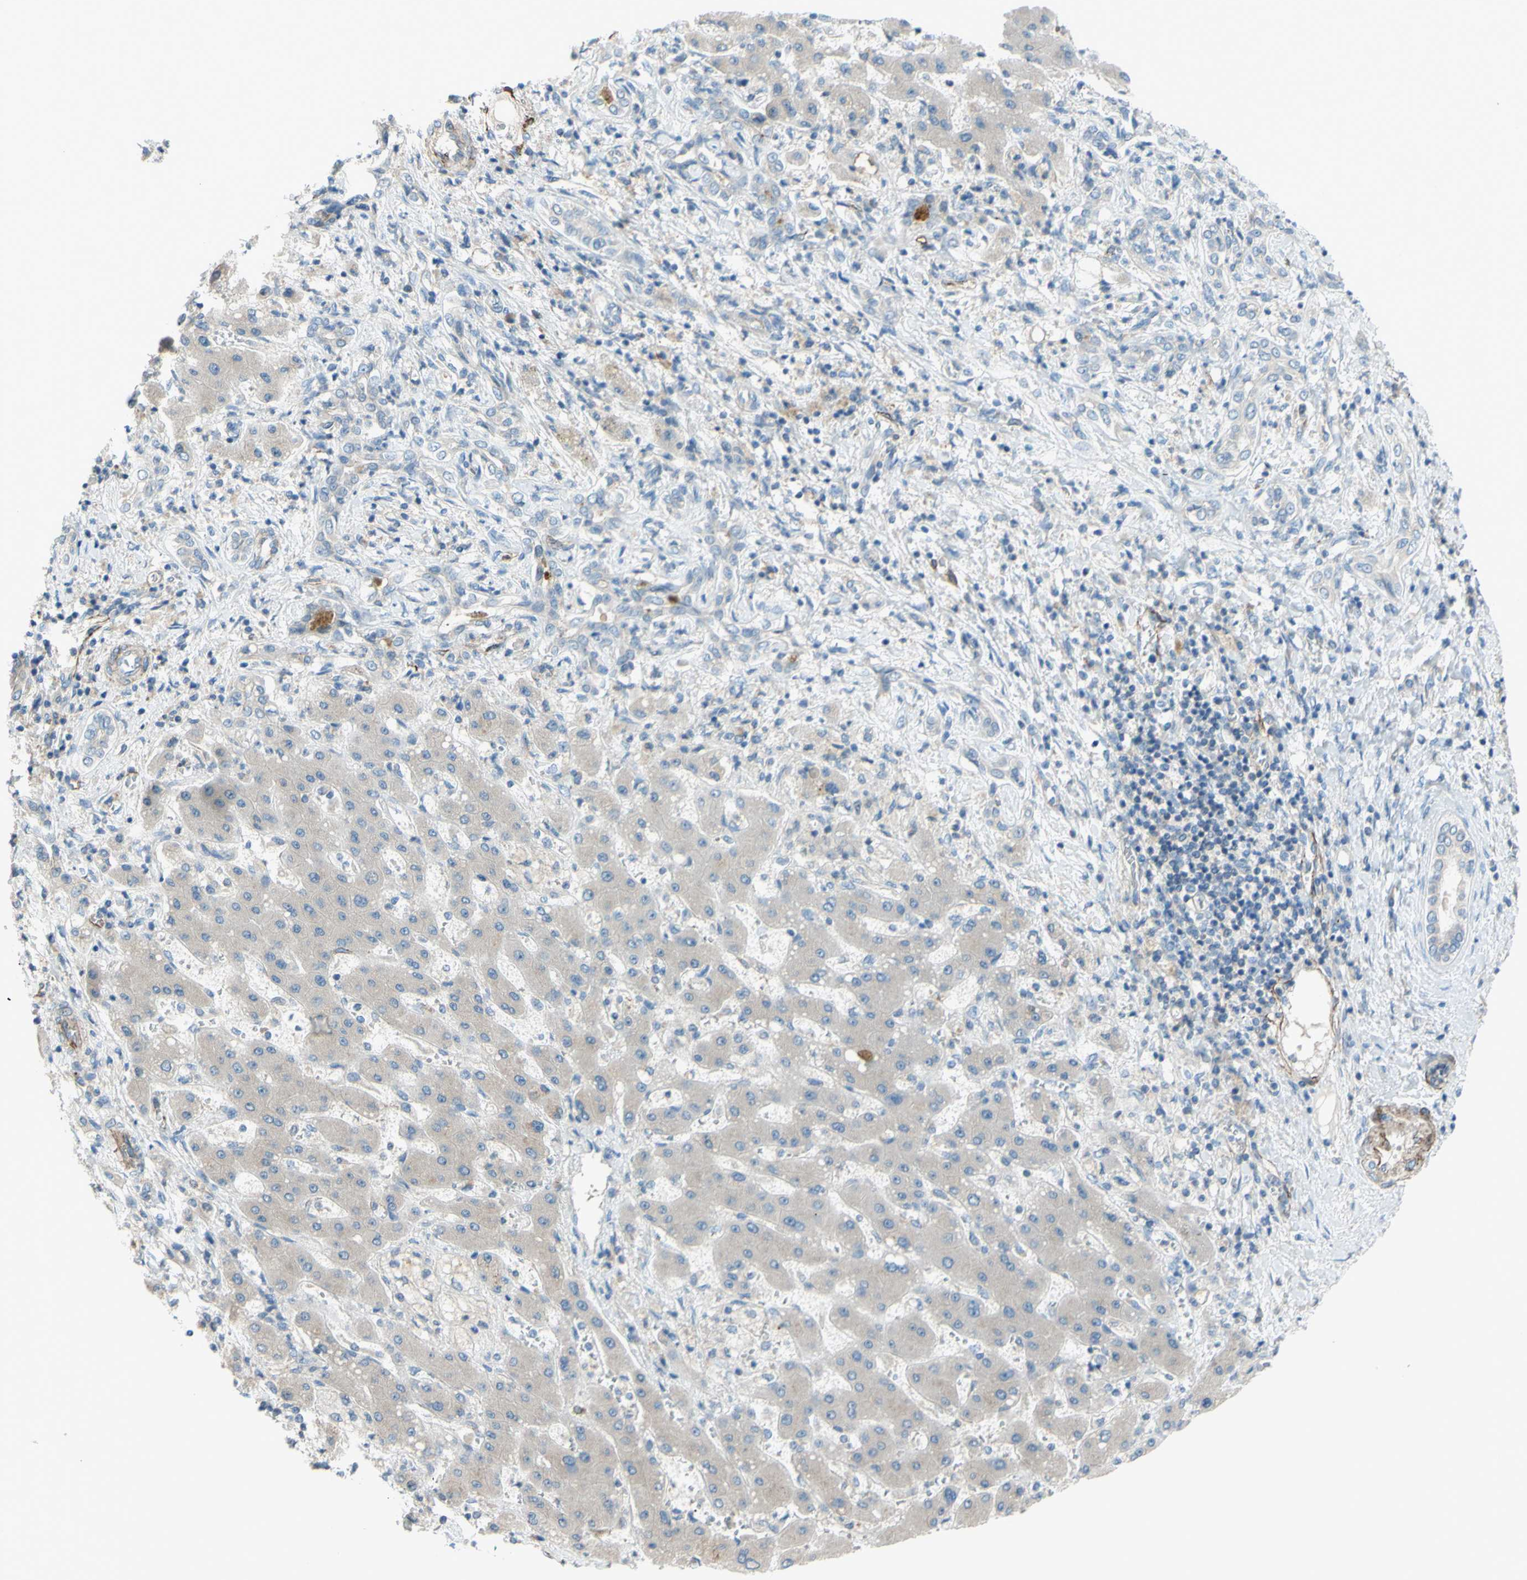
{"staining": {"intensity": "negative", "quantity": "none", "location": "none"}, "tissue": "liver cancer", "cell_type": "Tumor cells", "image_type": "cancer", "snomed": [{"axis": "morphology", "description": "Cholangiocarcinoma"}, {"axis": "topography", "description": "Liver"}], "caption": "Immunohistochemistry image of neoplastic tissue: cholangiocarcinoma (liver) stained with DAB reveals no significant protein staining in tumor cells.", "gene": "PRRG2", "patient": {"sex": "male", "age": 50}}